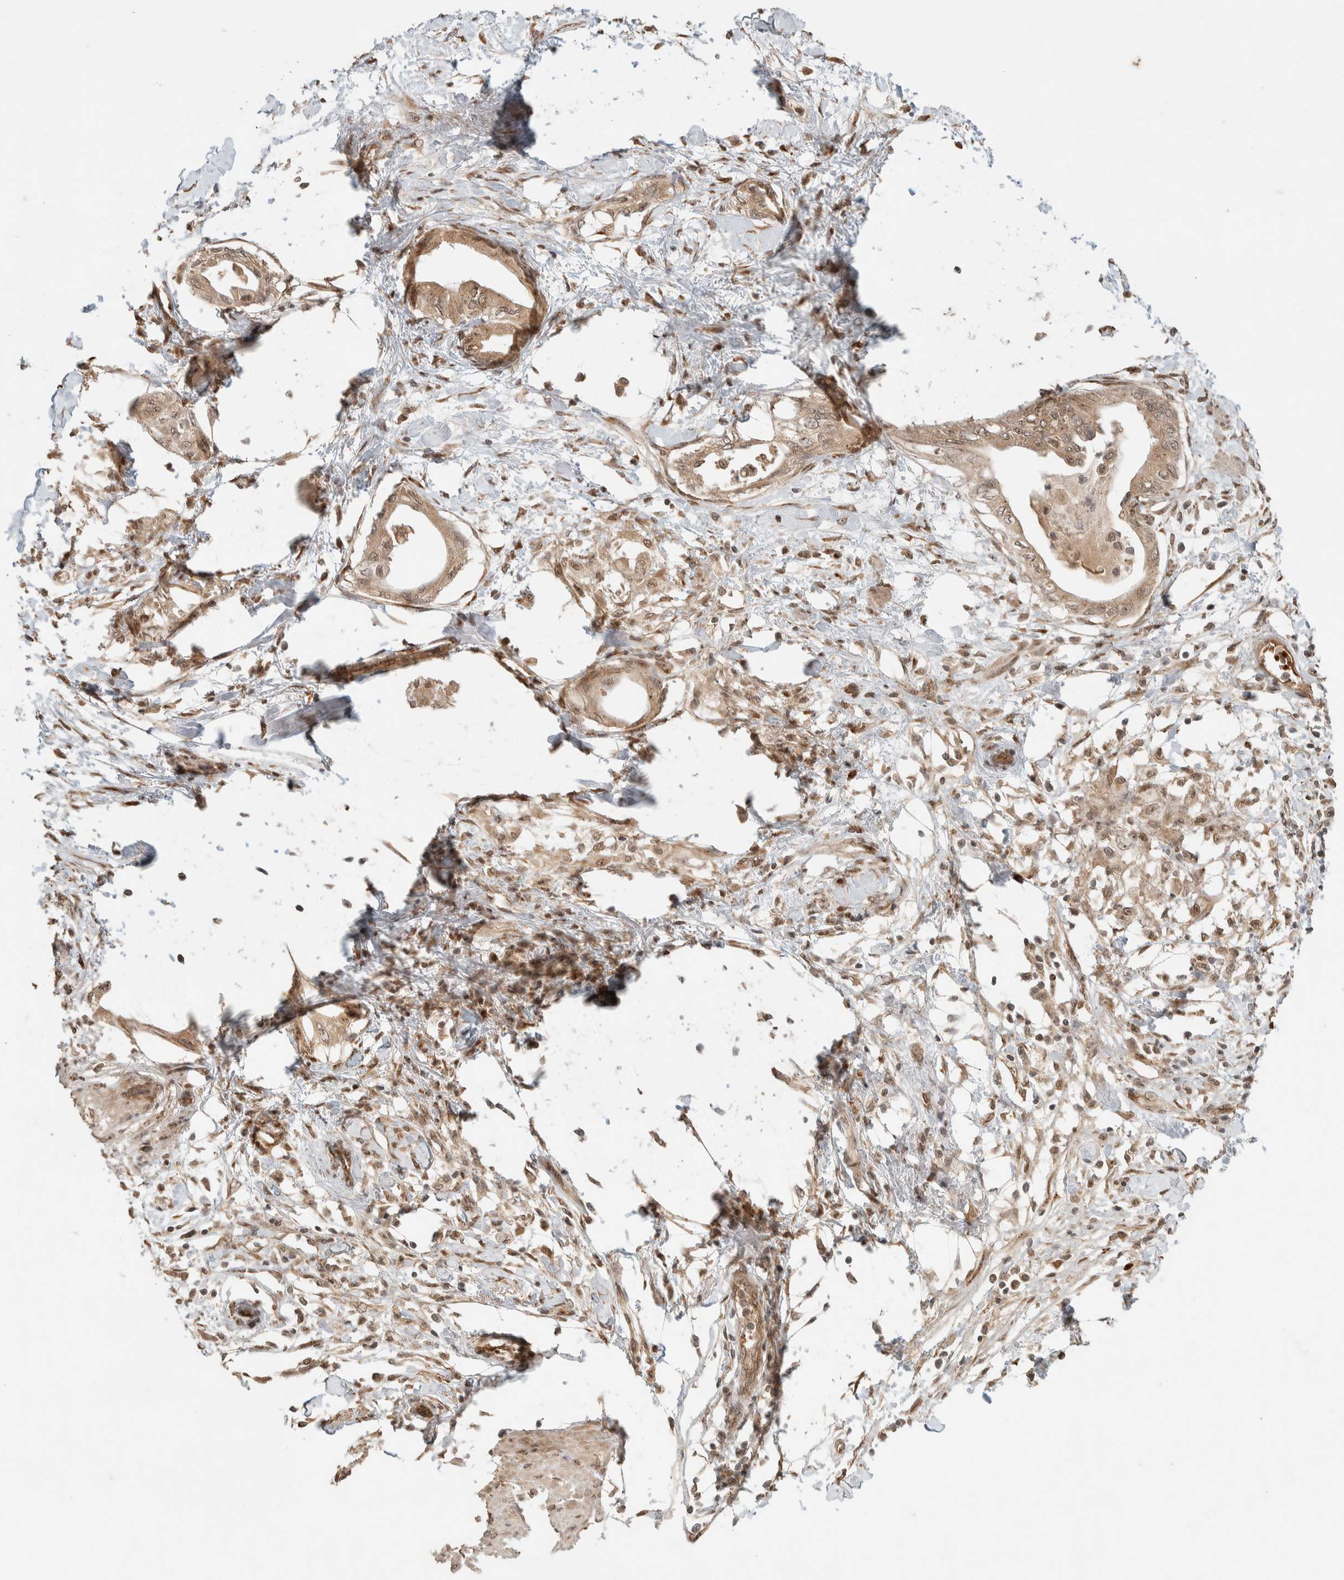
{"staining": {"intensity": "weak", "quantity": ">75%", "location": "cytoplasmic/membranous,nuclear"}, "tissue": "pancreatic cancer", "cell_type": "Tumor cells", "image_type": "cancer", "snomed": [{"axis": "morphology", "description": "Normal tissue, NOS"}, {"axis": "morphology", "description": "Adenocarcinoma, NOS"}, {"axis": "topography", "description": "Pancreas"}, {"axis": "topography", "description": "Duodenum"}], "caption": "Pancreatic adenocarcinoma tissue shows weak cytoplasmic/membranous and nuclear positivity in about >75% of tumor cells, visualized by immunohistochemistry.", "gene": "ZBTB2", "patient": {"sex": "female", "age": 60}}